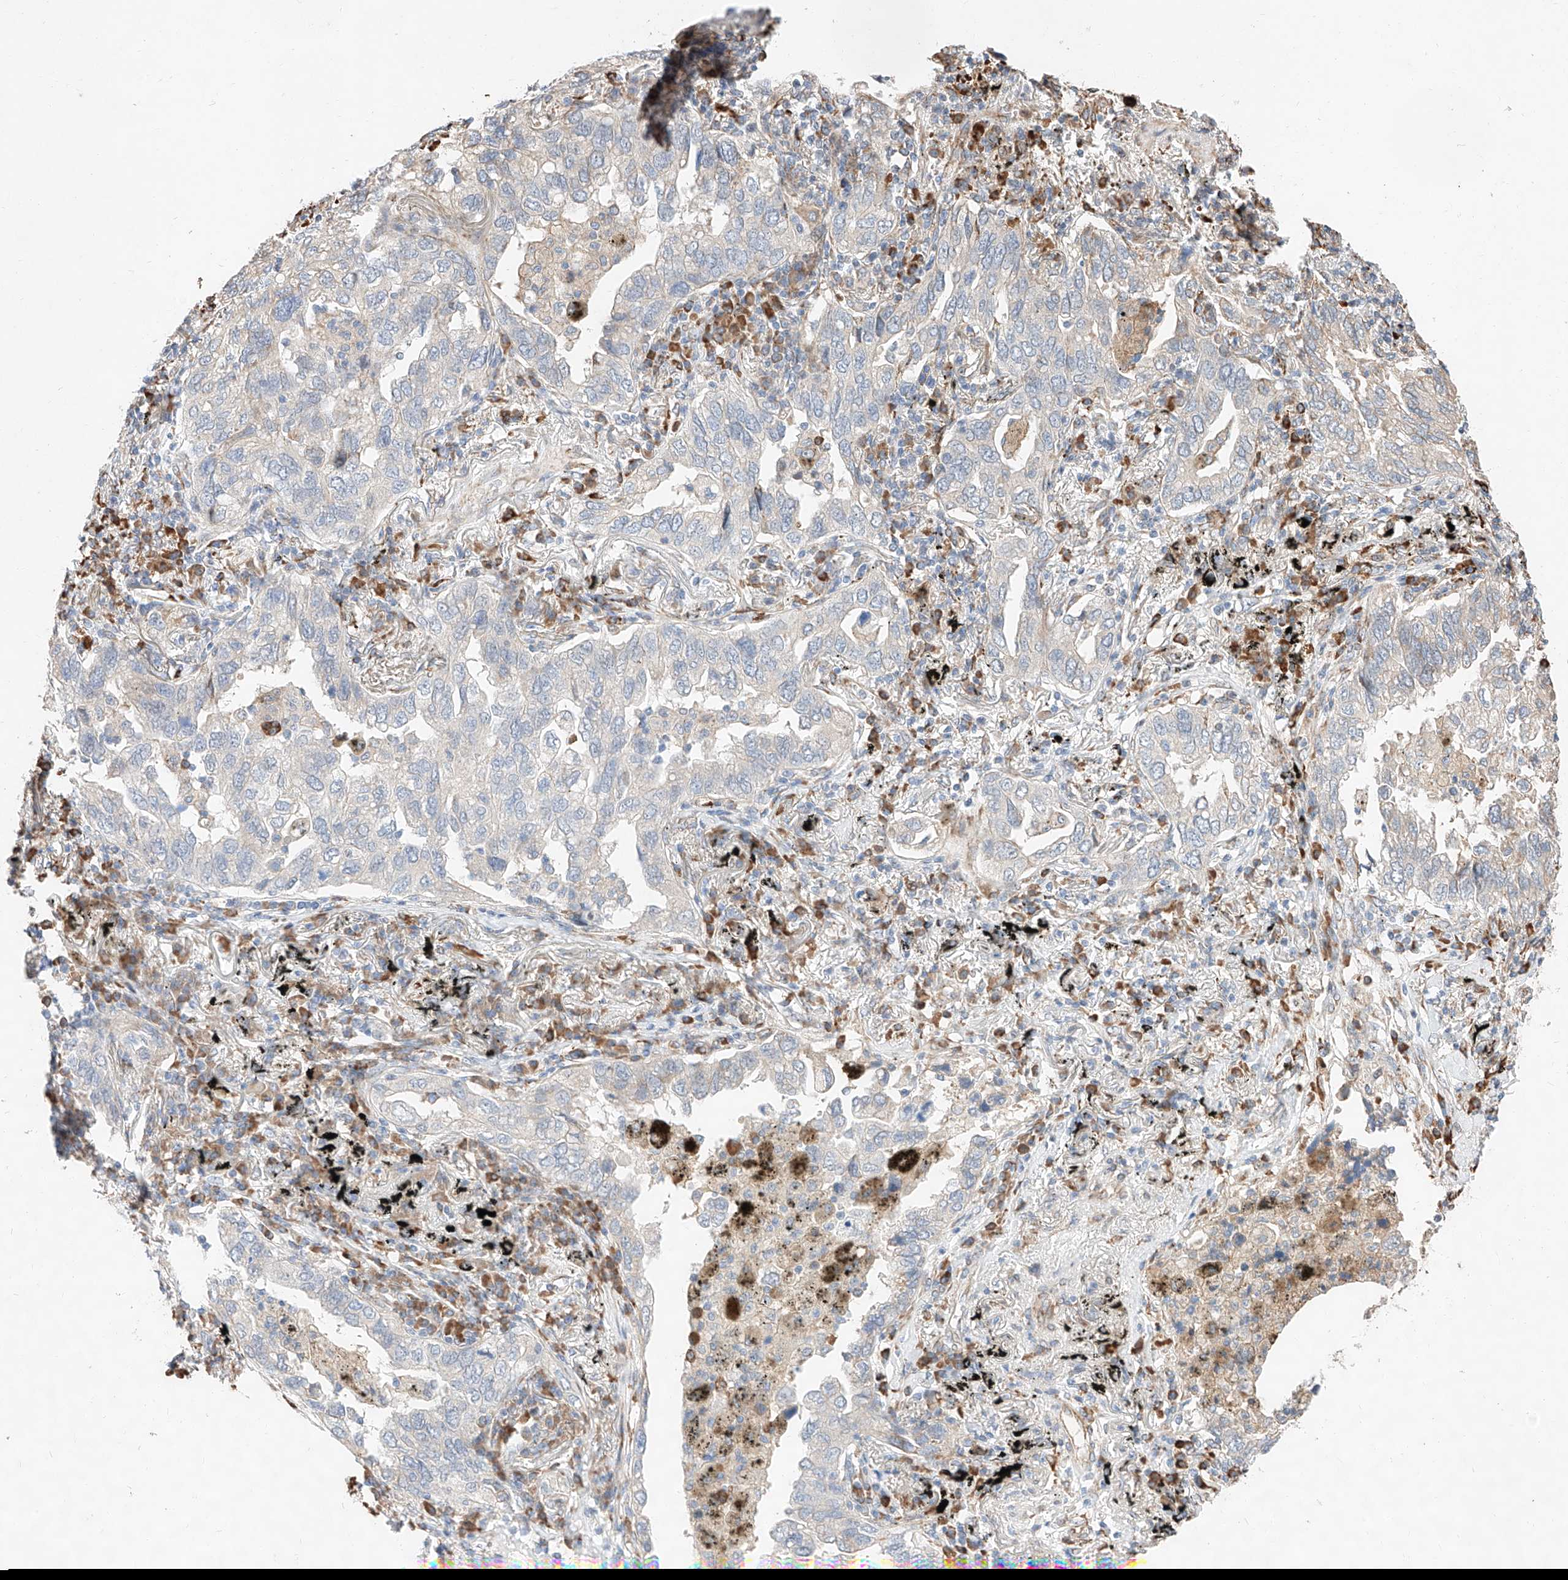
{"staining": {"intensity": "negative", "quantity": "none", "location": "none"}, "tissue": "lung cancer", "cell_type": "Tumor cells", "image_type": "cancer", "snomed": [{"axis": "morphology", "description": "Adenocarcinoma, NOS"}, {"axis": "topography", "description": "Lung"}], "caption": "High power microscopy histopathology image of an immunohistochemistry photomicrograph of lung cancer (adenocarcinoma), revealing no significant positivity in tumor cells.", "gene": "ATP9B", "patient": {"sex": "male", "age": 65}}